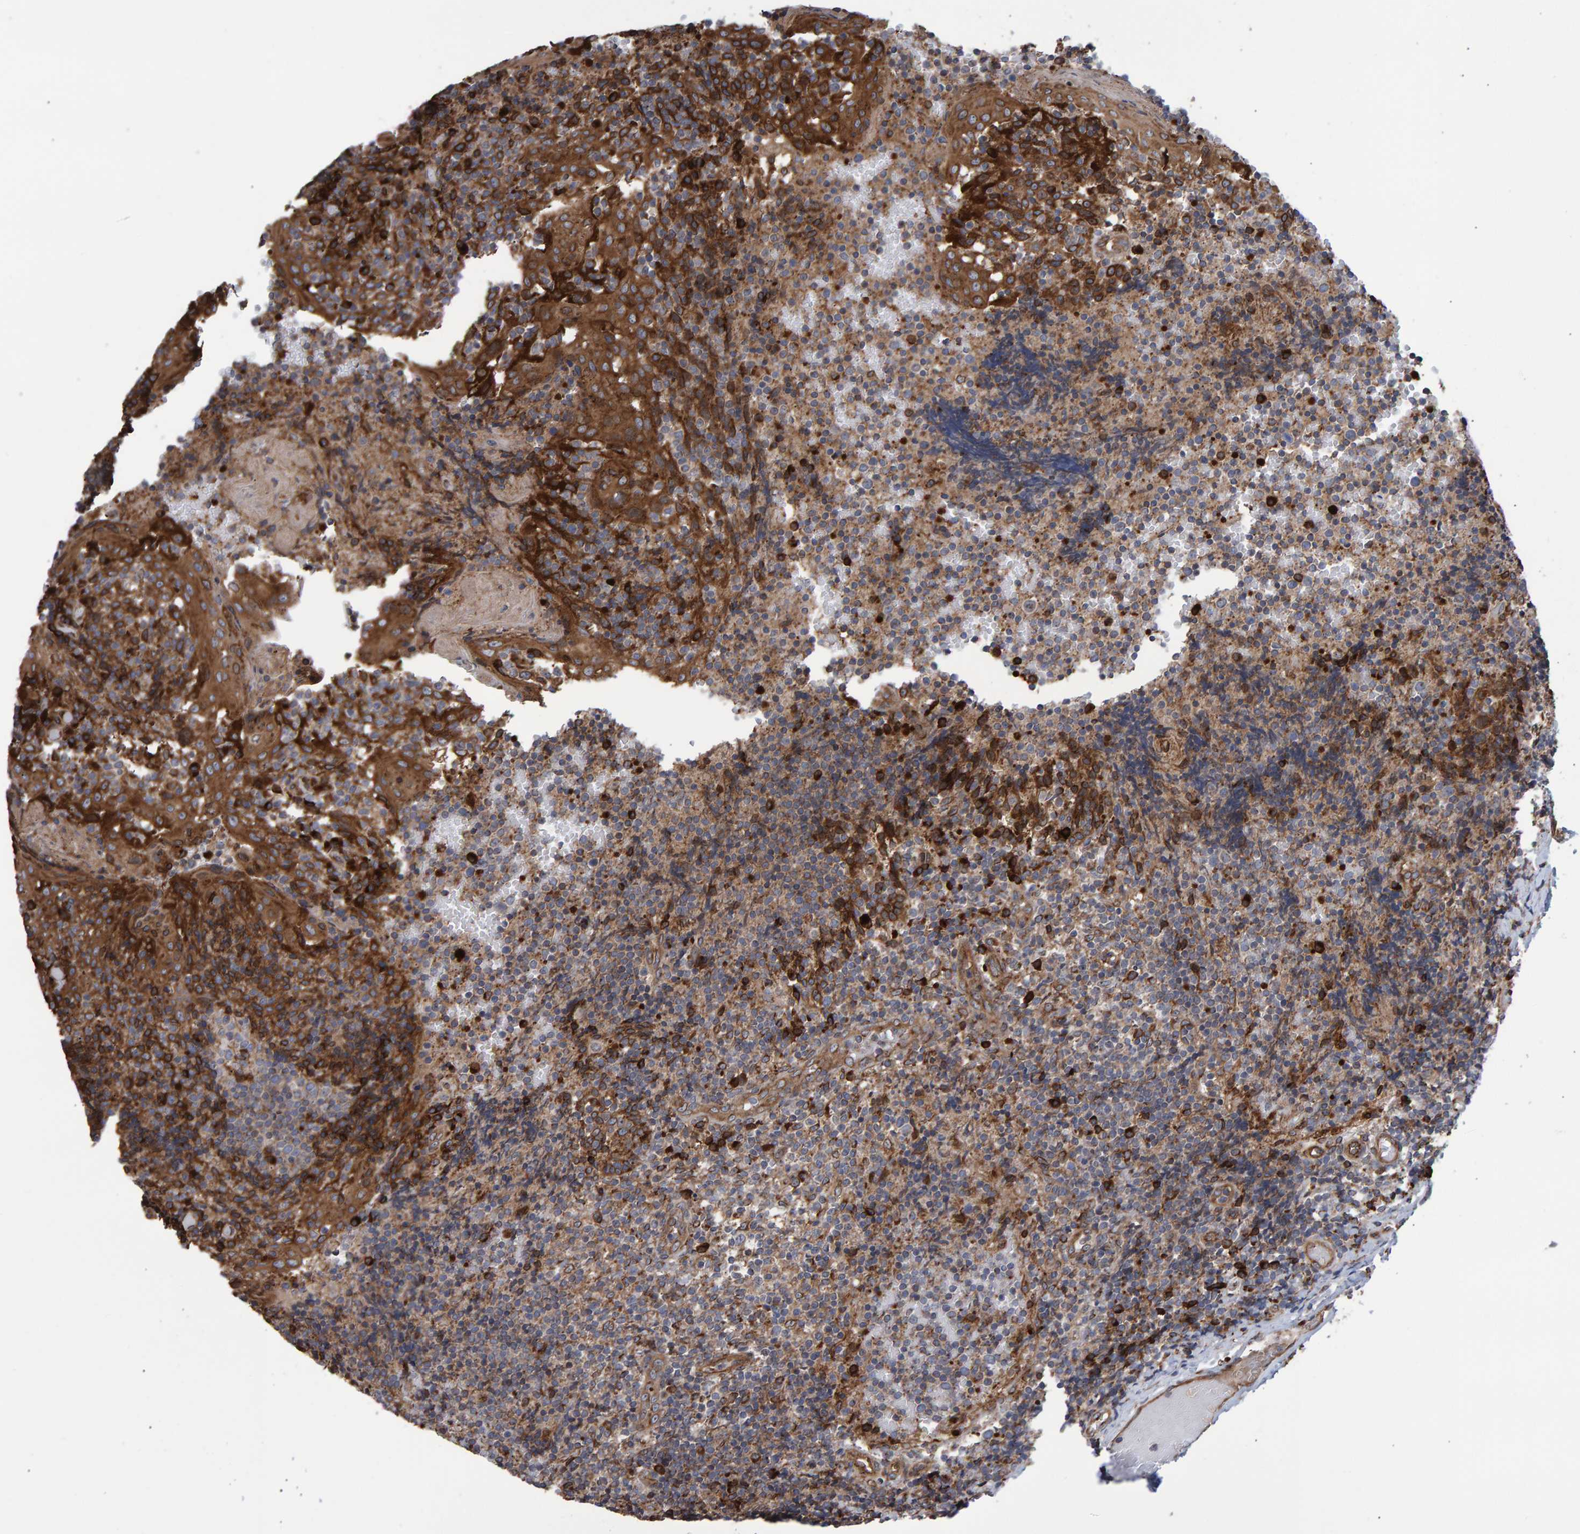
{"staining": {"intensity": "strong", "quantity": "<25%", "location": "cytoplasmic/membranous"}, "tissue": "tonsil", "cell_type": "Germinal center cells", "image_type": "normal", "snomed": [{"axis": "morphology", "description": "Normal tissue, NOS"}, {"axis": "topography", "description": "Tonsil"}], "caption": "A histopathology image of tonsil stained for a protein demonstrates strong cytoplasmic/membranous brown staining in germinal center cells. (DAB = brown stain, brightfield microscopy at high magnification).", "gene": "FAM117A", "patient": {"sex": "female", "age": 19}}